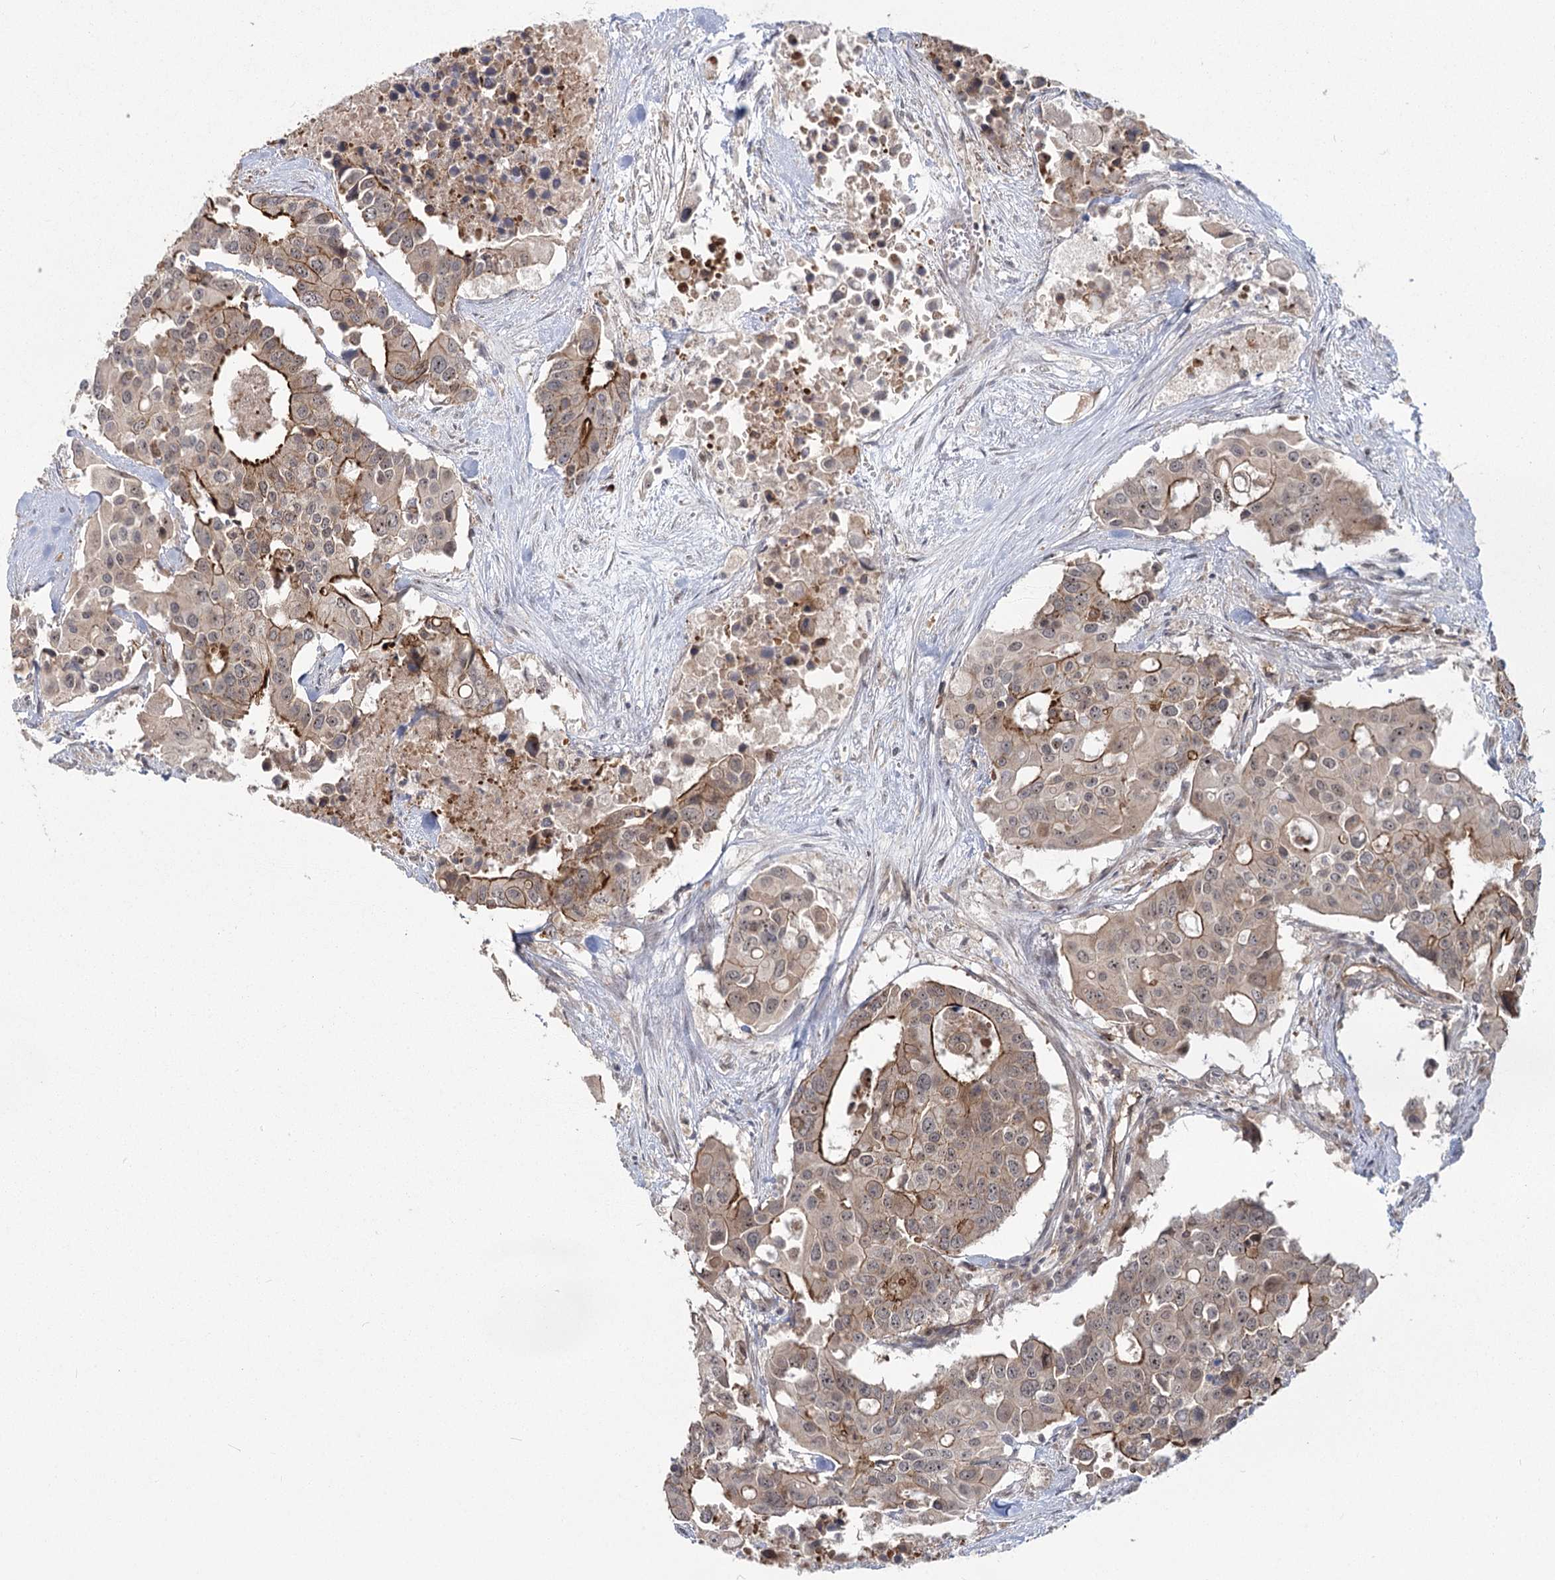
{"staining": {"intensity": "moderate", "quantity": ">75%", "location": "cytoplasmic/membranous"}, "tissue": "colorectal cancer", "cell_type": "Tumor cells", "image_type": "cancer", "snomed": [{"axis": "morphology", "description": "Adenocarcinoma, NOS"}, {"axis": "topography", "description": "Colon"}], "caption": "Immunohistochemistry of colorectal cancer (adenocarcinoma) shows medium levels of moderate cytoplasmic/membranous positivity in approximately >75% of tumor cells.", "gene": "RPP14", "patient": {"sex": "male", "age": 77}}